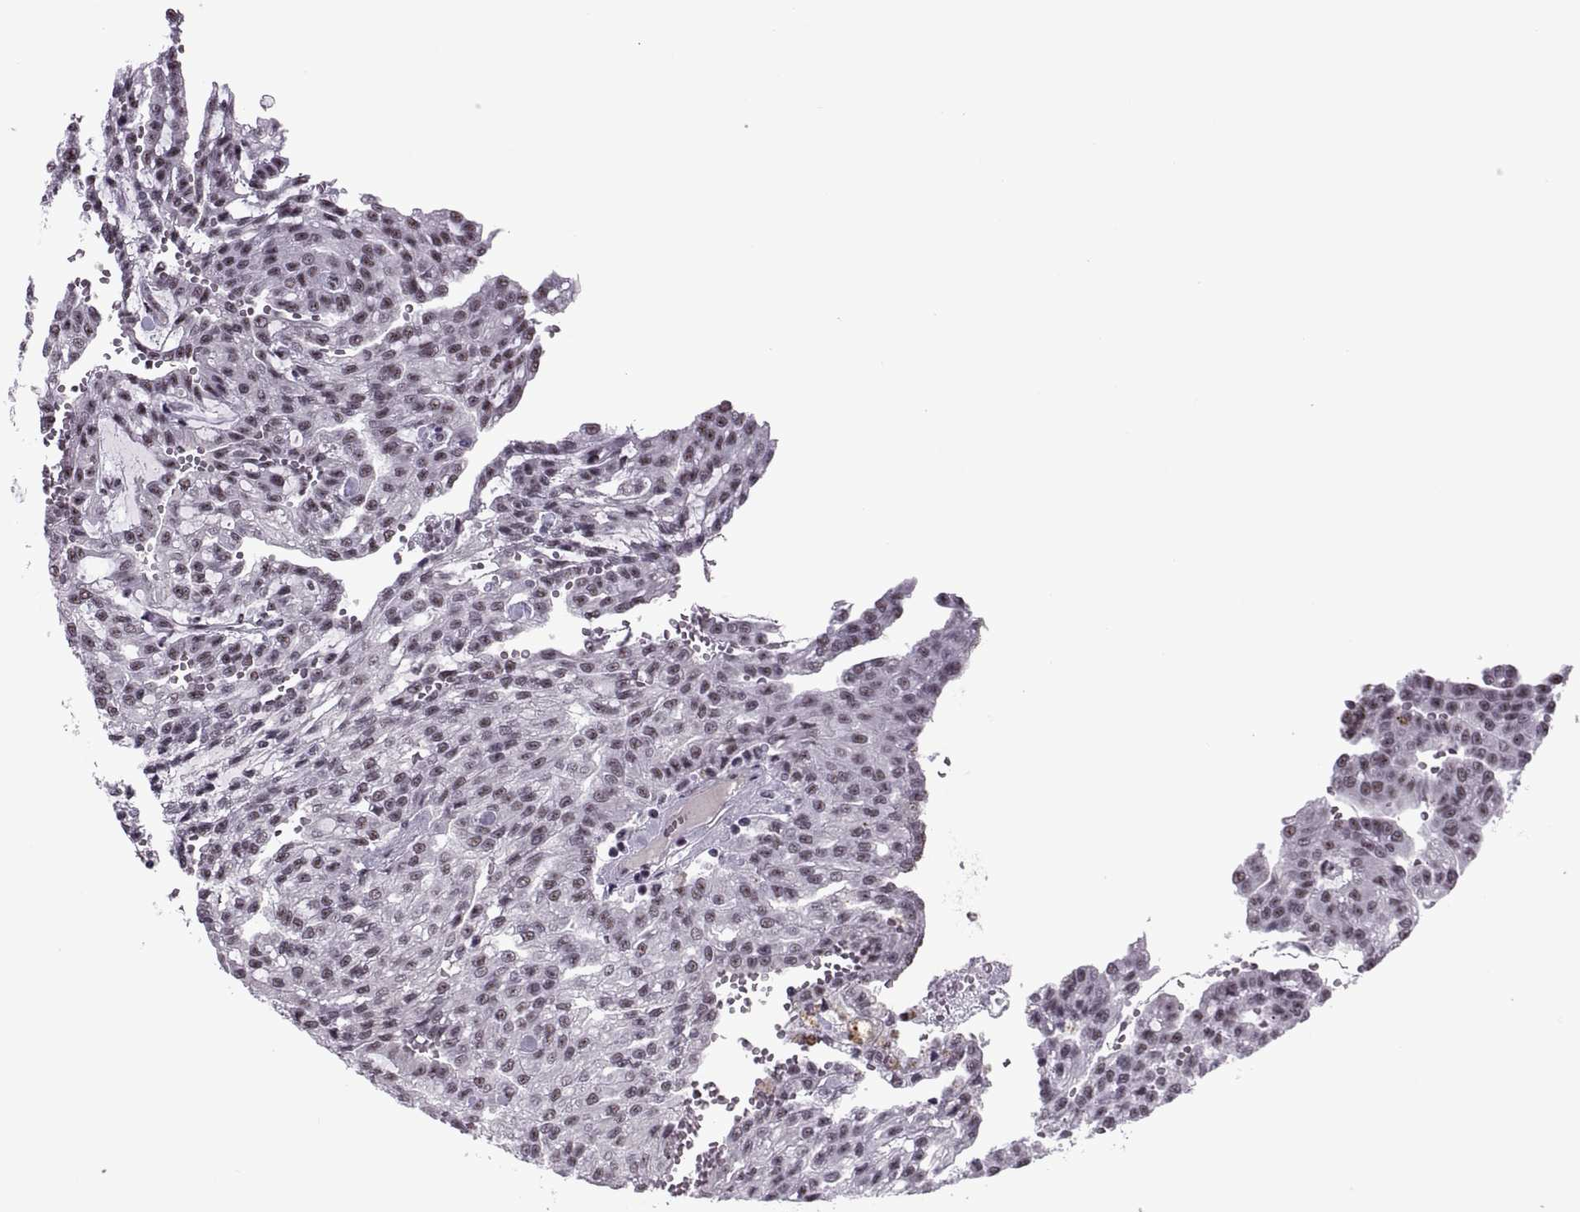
{"staining": {"intensity": "weak", "quantity": ">75%", "location": "nuclear"}, "tissue": "renal cancer", "cell_type": "Tumor cells", "image_type": "cancer", "snomed": [{"axis": "morphology", "description": "Adenocarcinoma, NOS"}, {"axis": "topography", "description": "Kidney"}], "caption": "A brown stain shows weak nuclear staining of a protein in human renal cancer (adenocarcinoma) tumor cells.", "gene": "MAGEA4", "patient": {"sex": "male", "age": 63}}